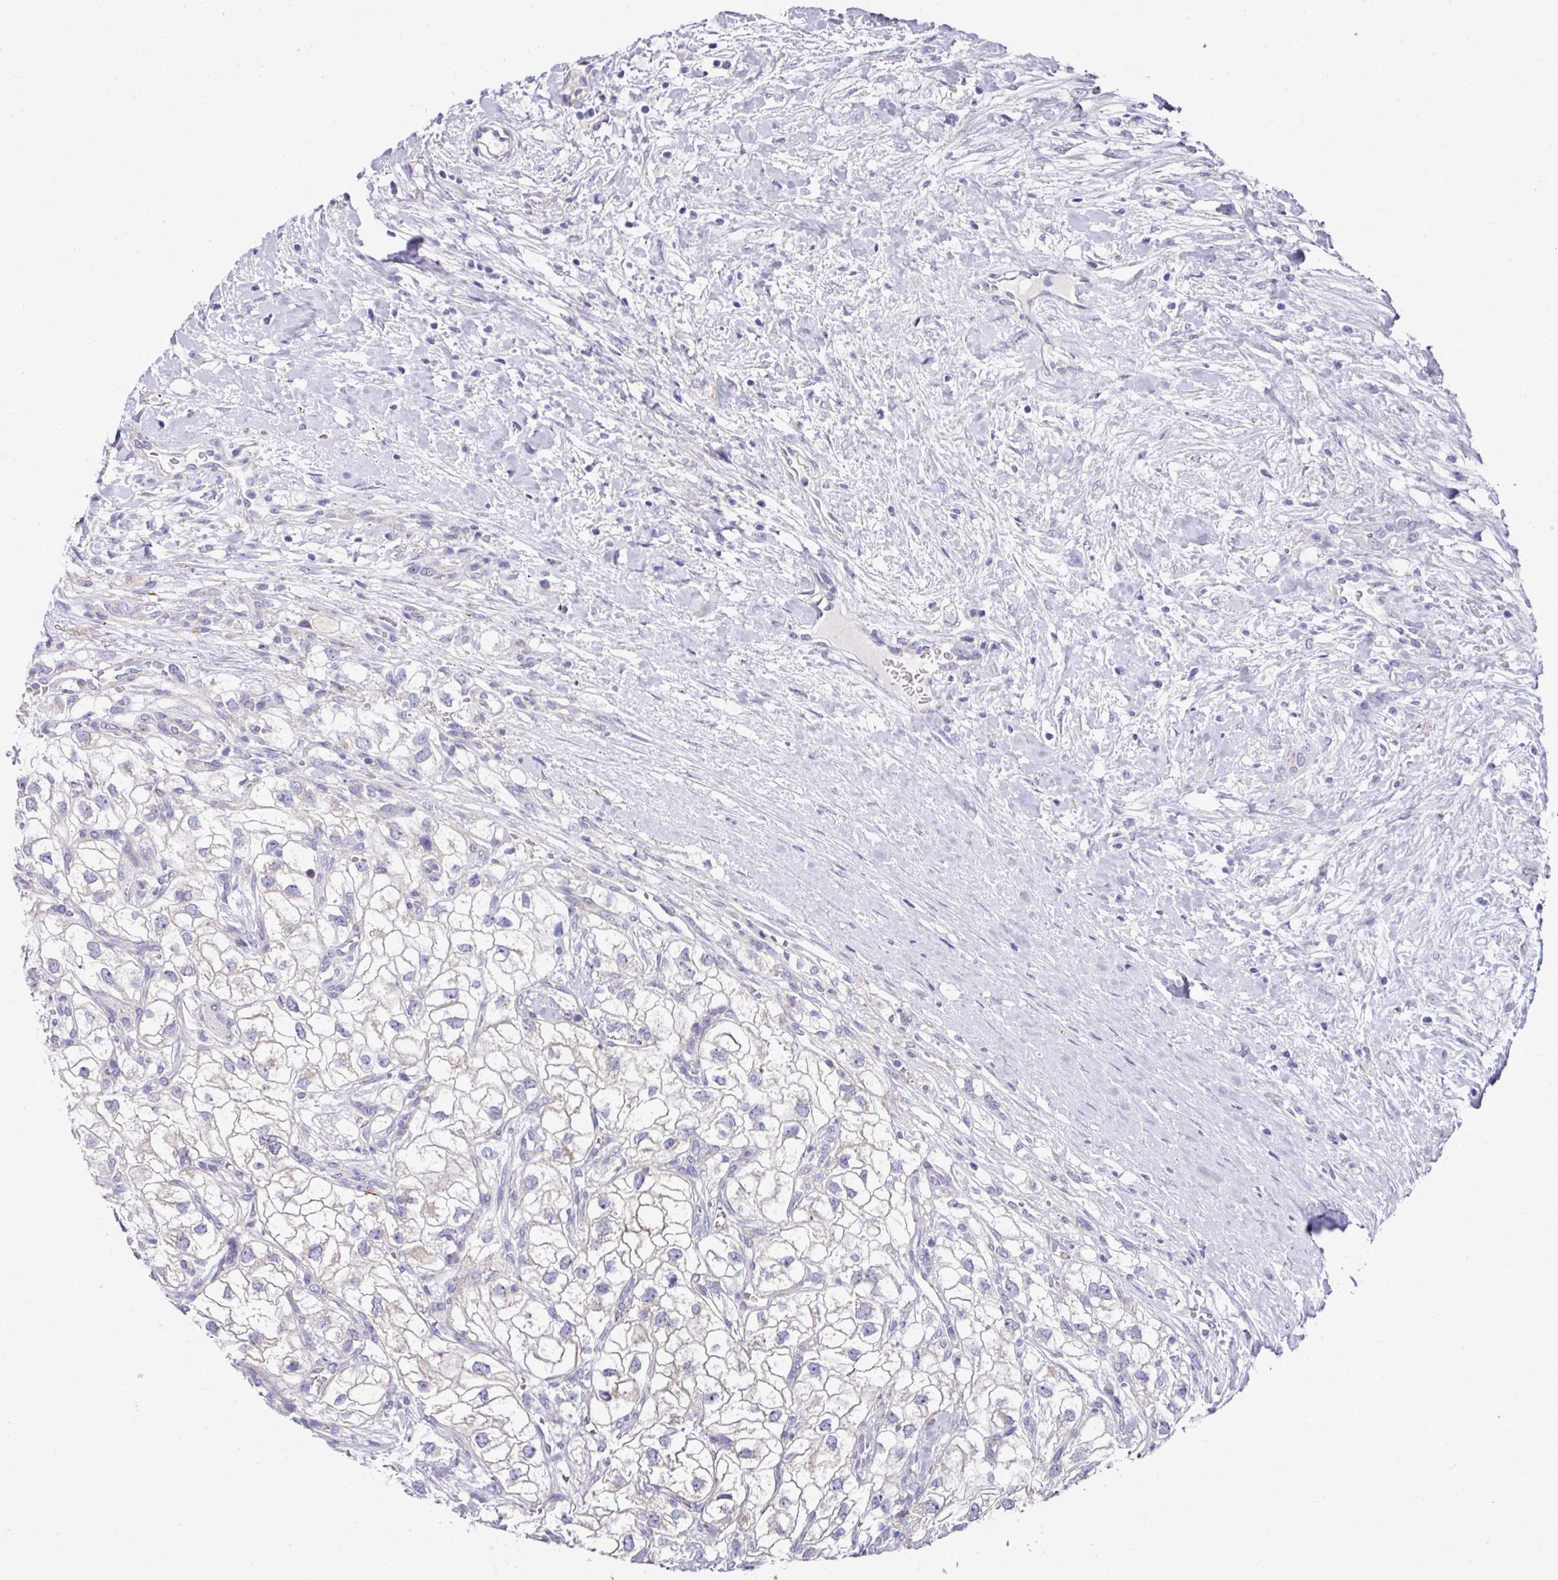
{"staining": {"intensity": "negative", "quantity": "none", "location": "none"}, "tissue": "renal cancer", "cell_type": "Tumor cells", "image_type": "cancer", "snomed": [{"axis": "morphology", "description": "Adenocarcinoma, NOS"}, {"axis": "topography", "description": "Kidney"}], "caption": "The histopathology image shows no staining of tumor cells in renal cancer.", "gene": "CLDN1", "patient": {"sex": "male", "age": 59}}